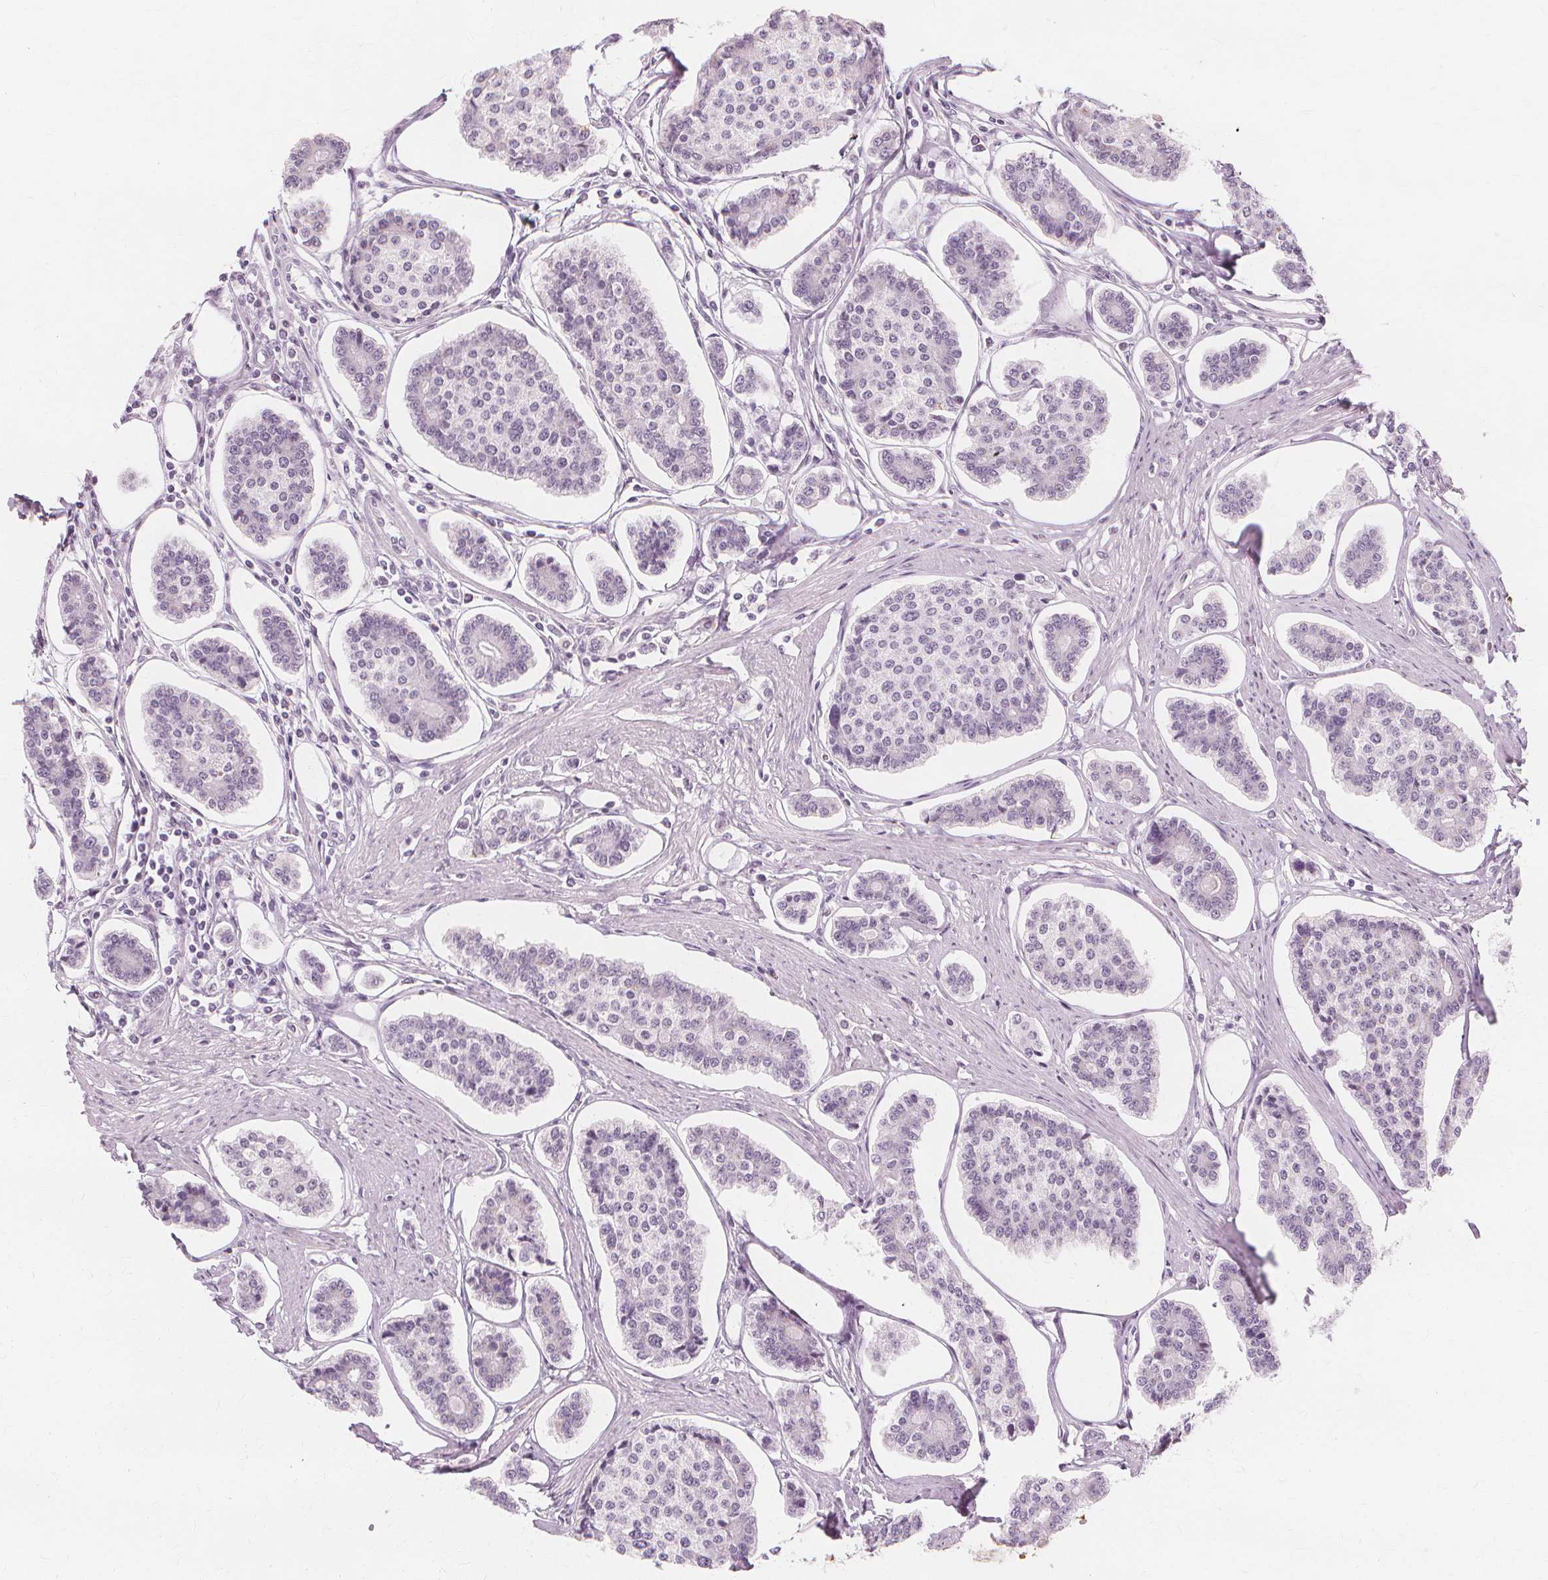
{"staining": {"intensity": "negative", "quantity": "none", "location": "none"}, "tissue": "carcinoid", "cell_type": "Tumor cells", "image_type": "cancer", "snomed": [{"axis": "morphology", "description": "Carcinoid, malignant, NOS"}, {"axis": "topography", "description": "Small intestine"}], "caption": "Immunohistochemical staining of carcinoid reveals no significant positivity in tumor cells.", "gene": "TFF1", "patient": {"sex": "female", "age": 65}}